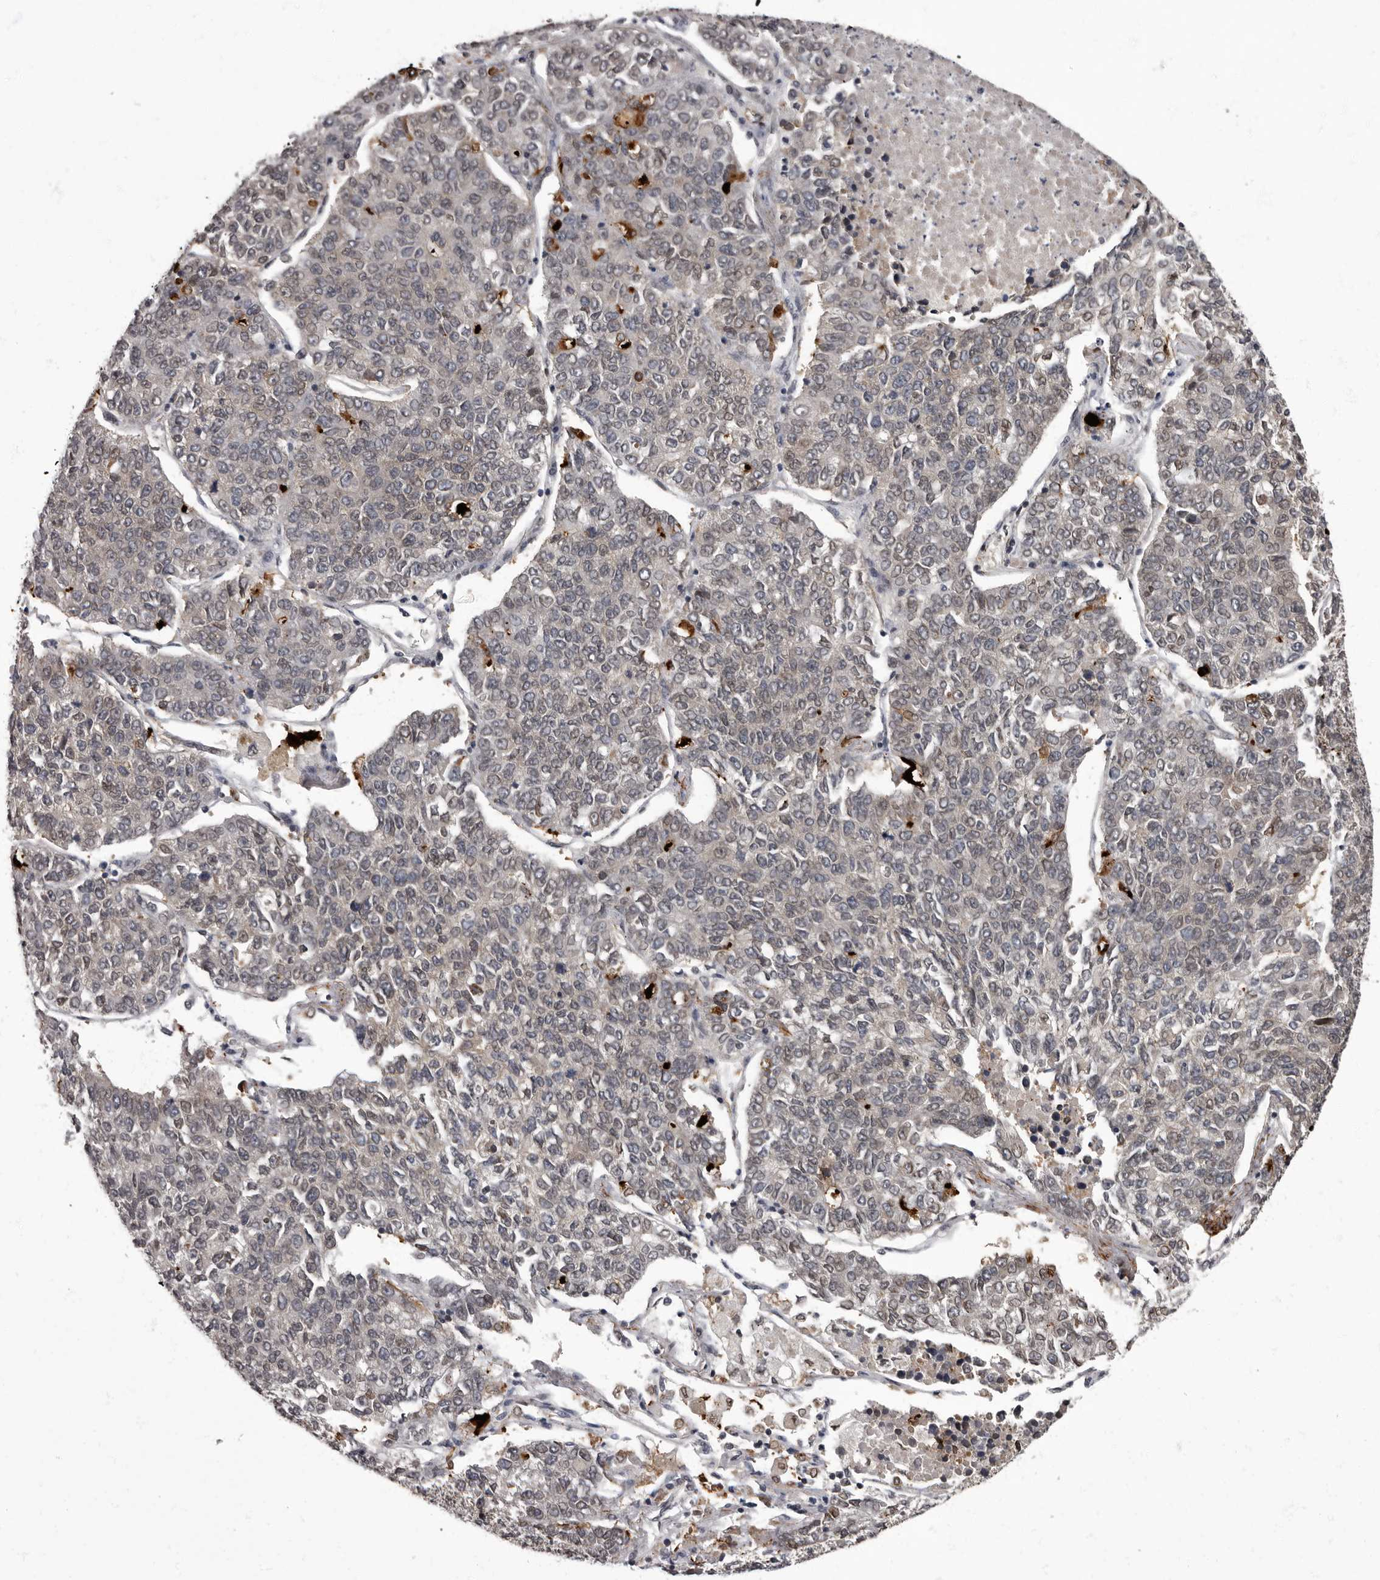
{"staining": {"intensity": "weak", "quantity": "25%-75%", "location": "nuclear"}, "tissue": "lung cancer", "cell_type": "Tumor cells", "image_type": "cancer", "snomed": [{"axis": "morphology", "description": "Adenocarcinoma, NOS"}, {"axis": "topography", "description": "Lung"}], "caption": "Tumor cells reveal low levels of weak nuclear expression in approximately 25%-75% of cells in human lung cancer.", "gene": "C1orf50", "patient": {"sex": "male", "age": 49}}